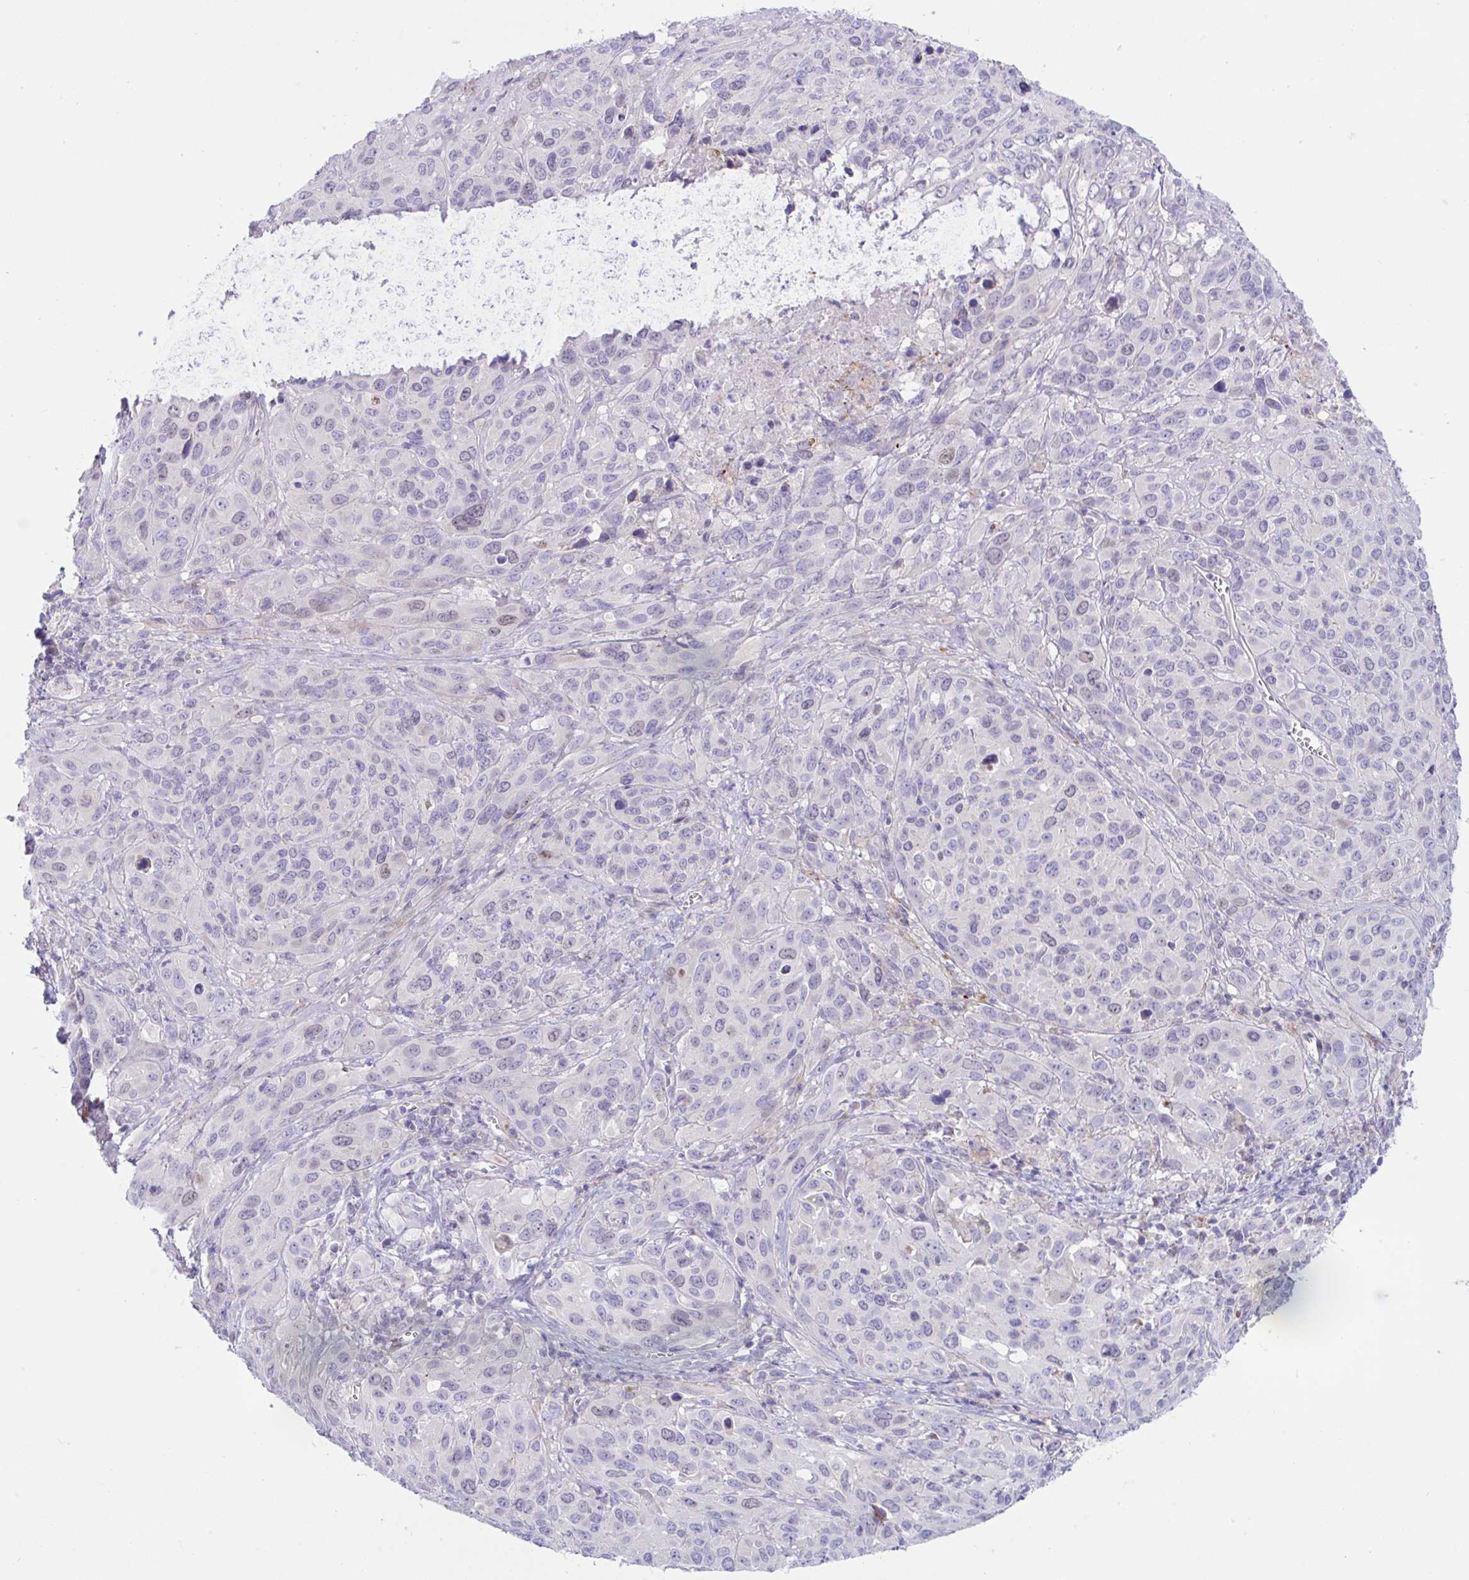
{"staining": {"intensity": "negative", "quantity": "none", "location": "none"}, "tissue": "cervical cancer", "cell_type": "Tumor cells", "image_type": "cancer", "snomed": [{"axis": "morphology", "description": "Normal tissue, NOS"}, {"axis": "morphology", "description": "Squamous cell carcinoma, NOS"}, {"axis": "topography", "description": "Cervix"}], "caption": "Image shows no significant protein expression in tumor cells of cervical cancer (squamous cell carcinoma).", "gene": "DTX3", "patient": {"sex": "female", "age": 51}}